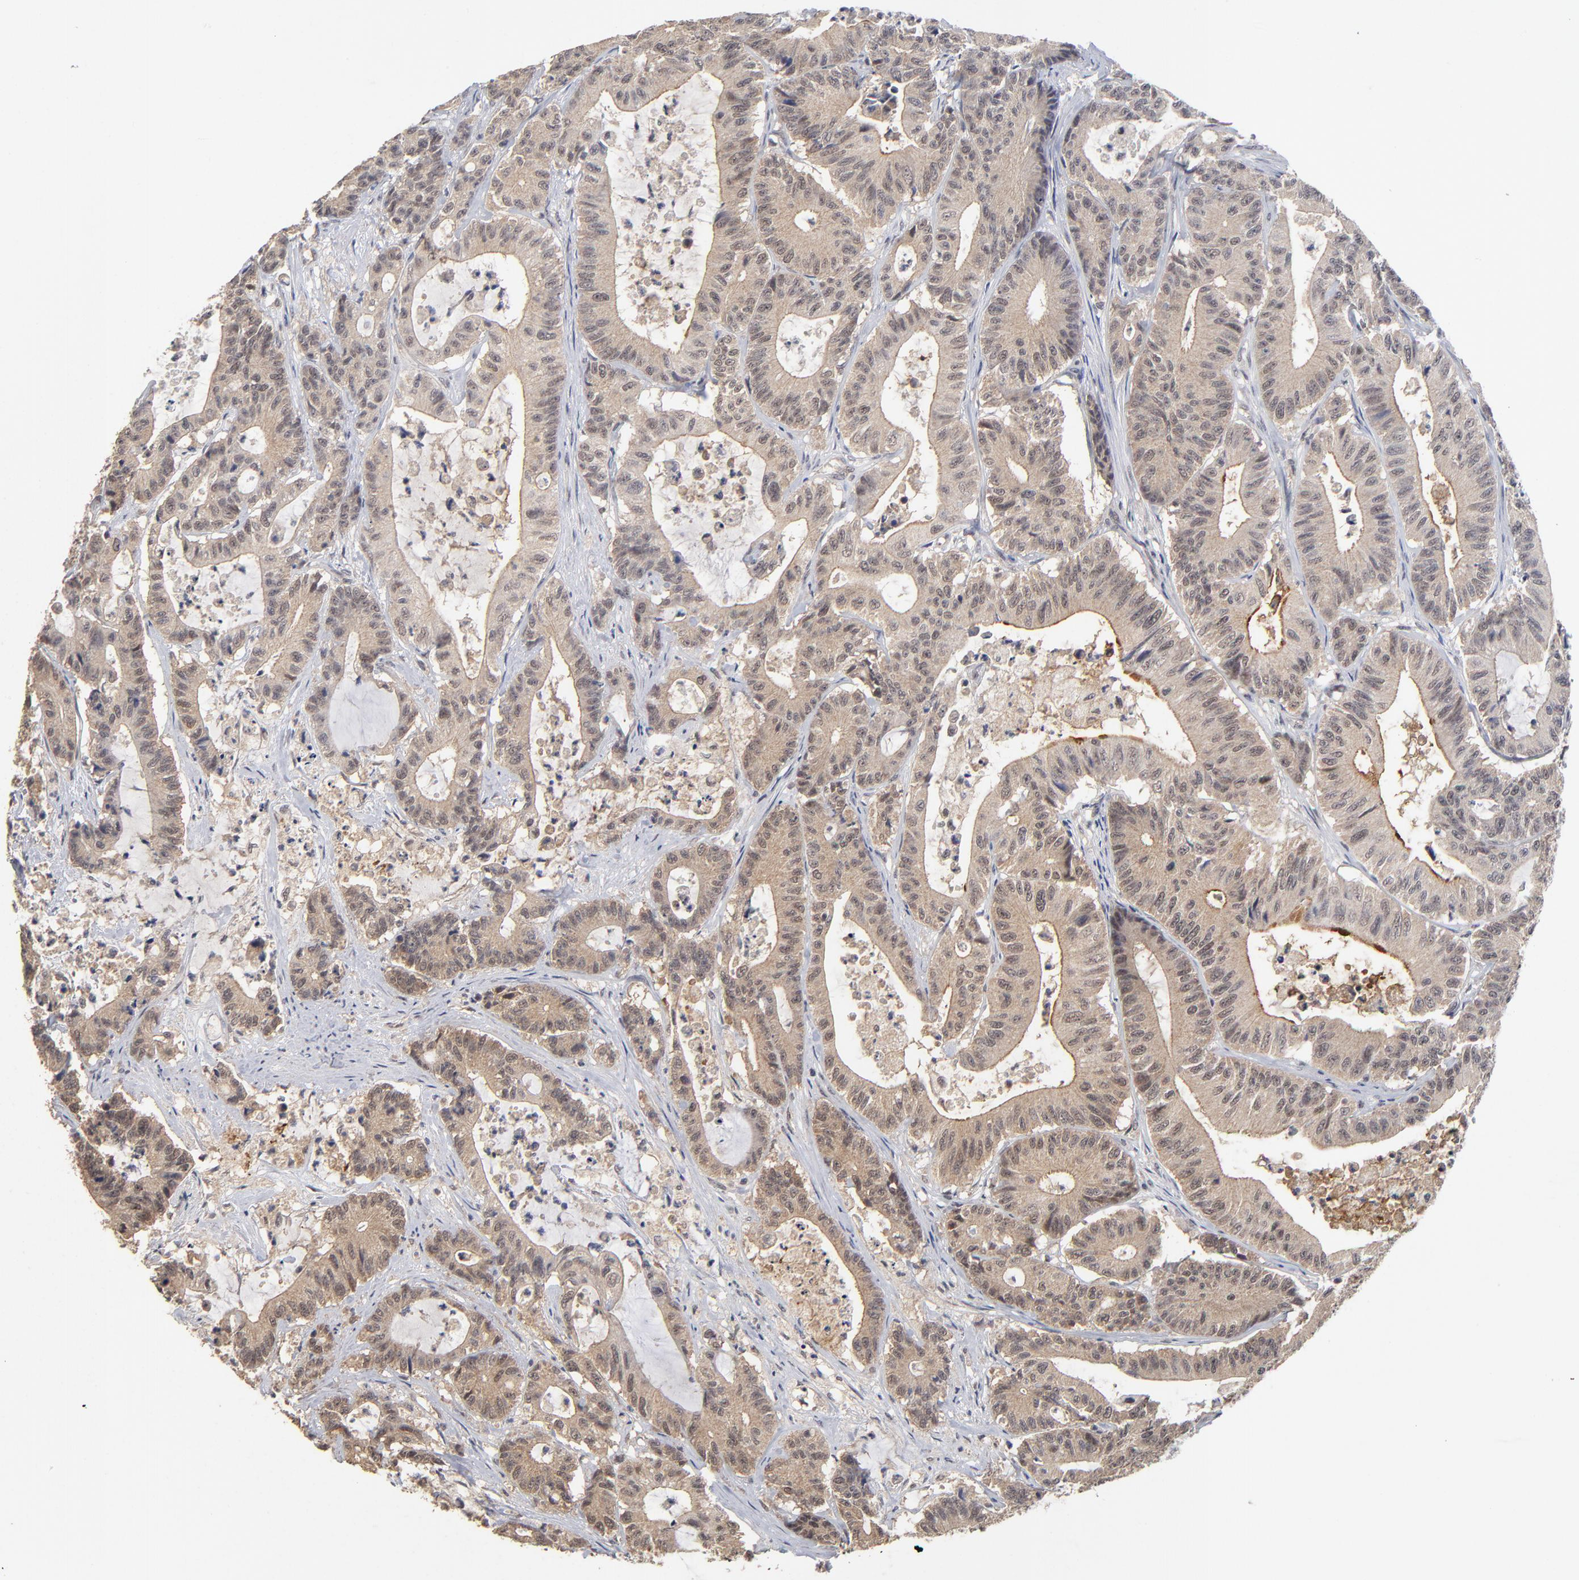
{"staining": {"intensity": "weak", "quantity": ">75%", "location": "cytoplasmic/membranous"}, "tissue": "colorectal cancer", "cell_type": "Tumor cells", "image_type": "cancer", "snomed": [{"axis": "morphology", "description": "Adenocarcinoma, NOS"}, {"axis": "topography", "description": "Colon"}], "caption": "Immunohistochemistry photomicrograph of neoplastic tissue: human adenocarcinoma (colorectal) stained using immunohistochemistry displays low levels of weak protein expression localized specifically in the cytoplasmic/membranous of tumor cells, appearing as a cytoplasmic/membranous brown color.", "gene": "WSB1", "patient": {"sex": "female", "age": 84}}